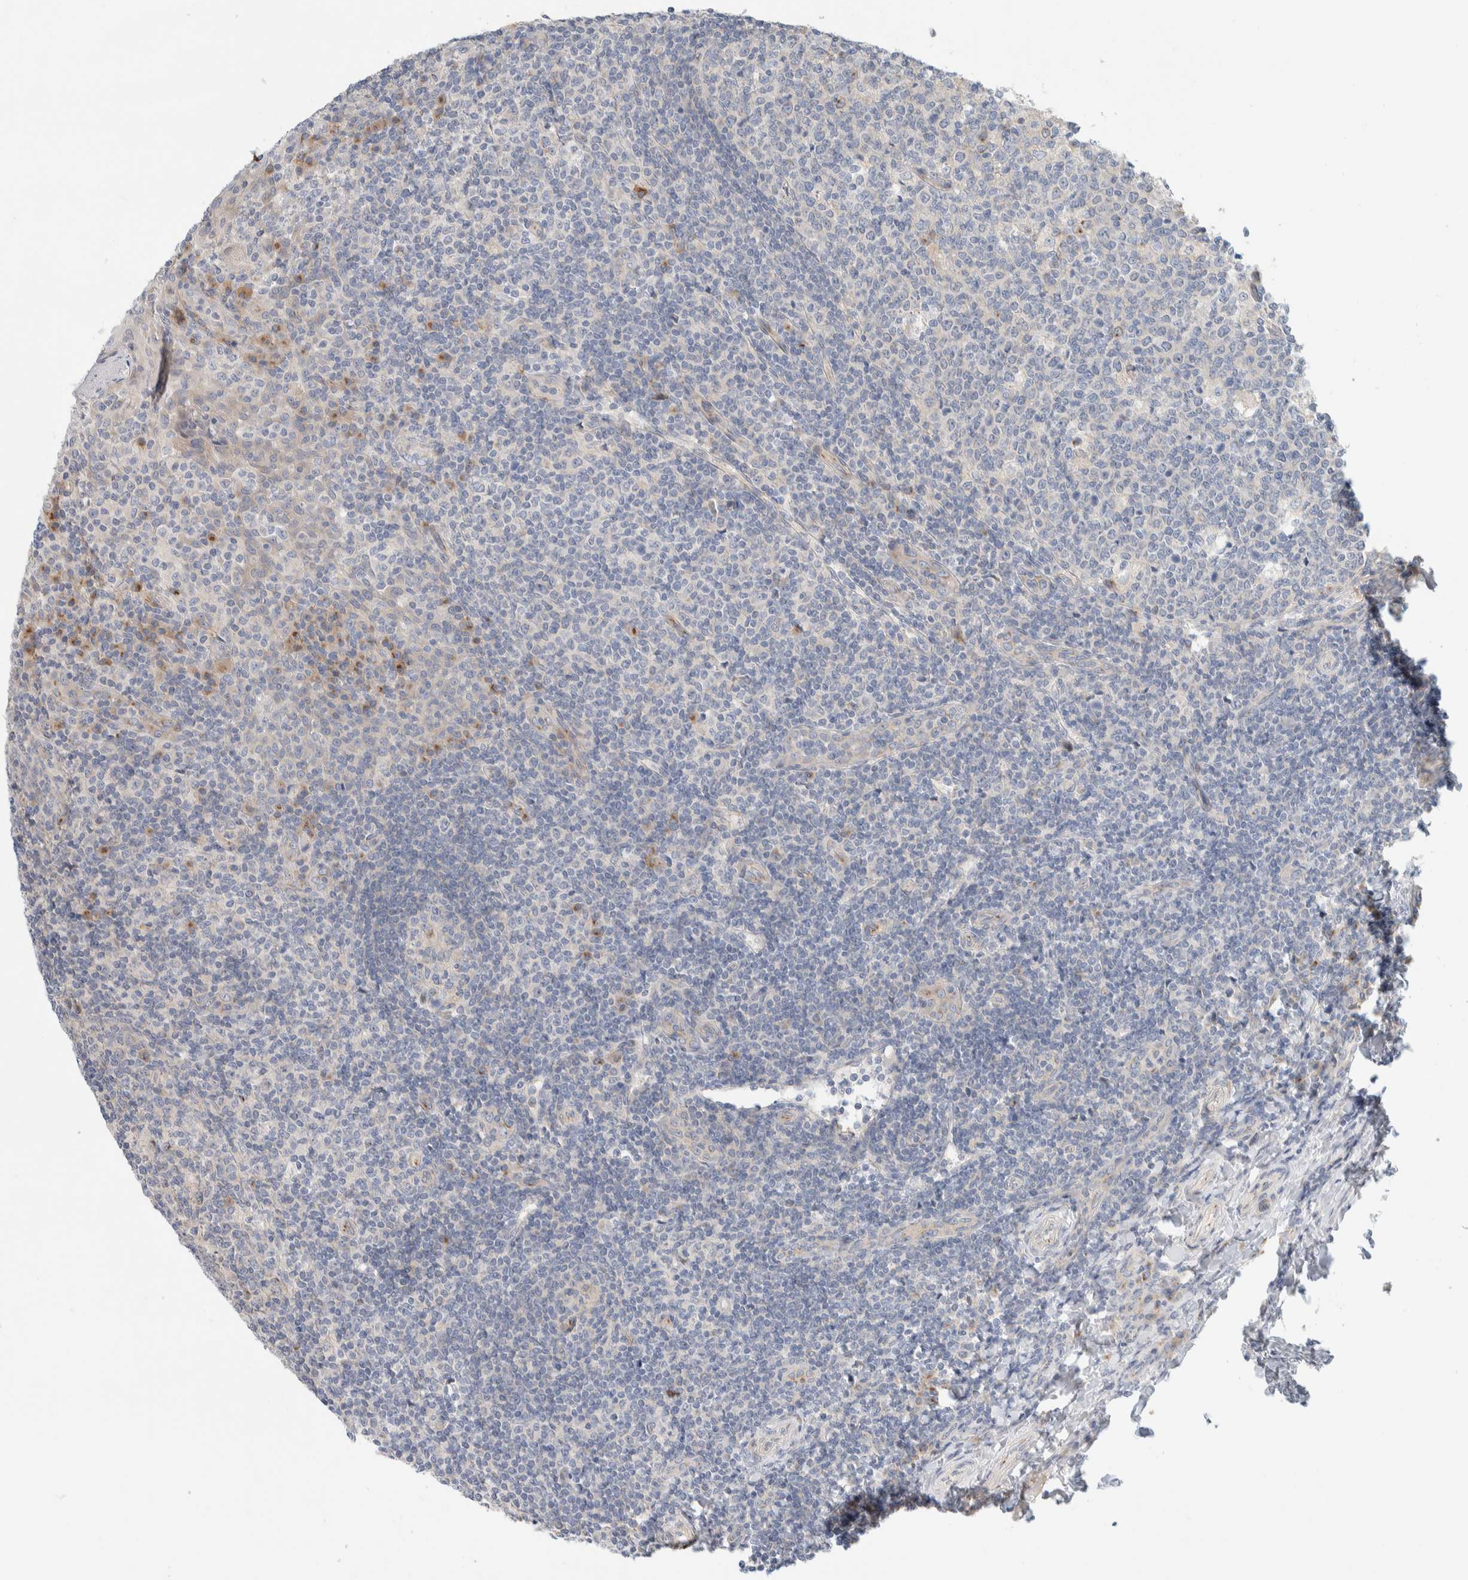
{"staining": {"intensity": "weak", "quantity": "<25%", "location": "cytoplasmic/membranous"}, "tissue": "tonsil", "cell_type": "Germinal center cells", "image_type": "normal", "snomed": [{"axis": "morphology", "description": "Normal tissue, NOS"}, {"axis": "topography", "description": "Tonsil"}], "caption": "This is an IHC photomicrograph of unremarkable tonsil. There is no positivity in germinal center cells.", "gene": "TMEM184B", "patient": {"sex": "female", "age": 19}}